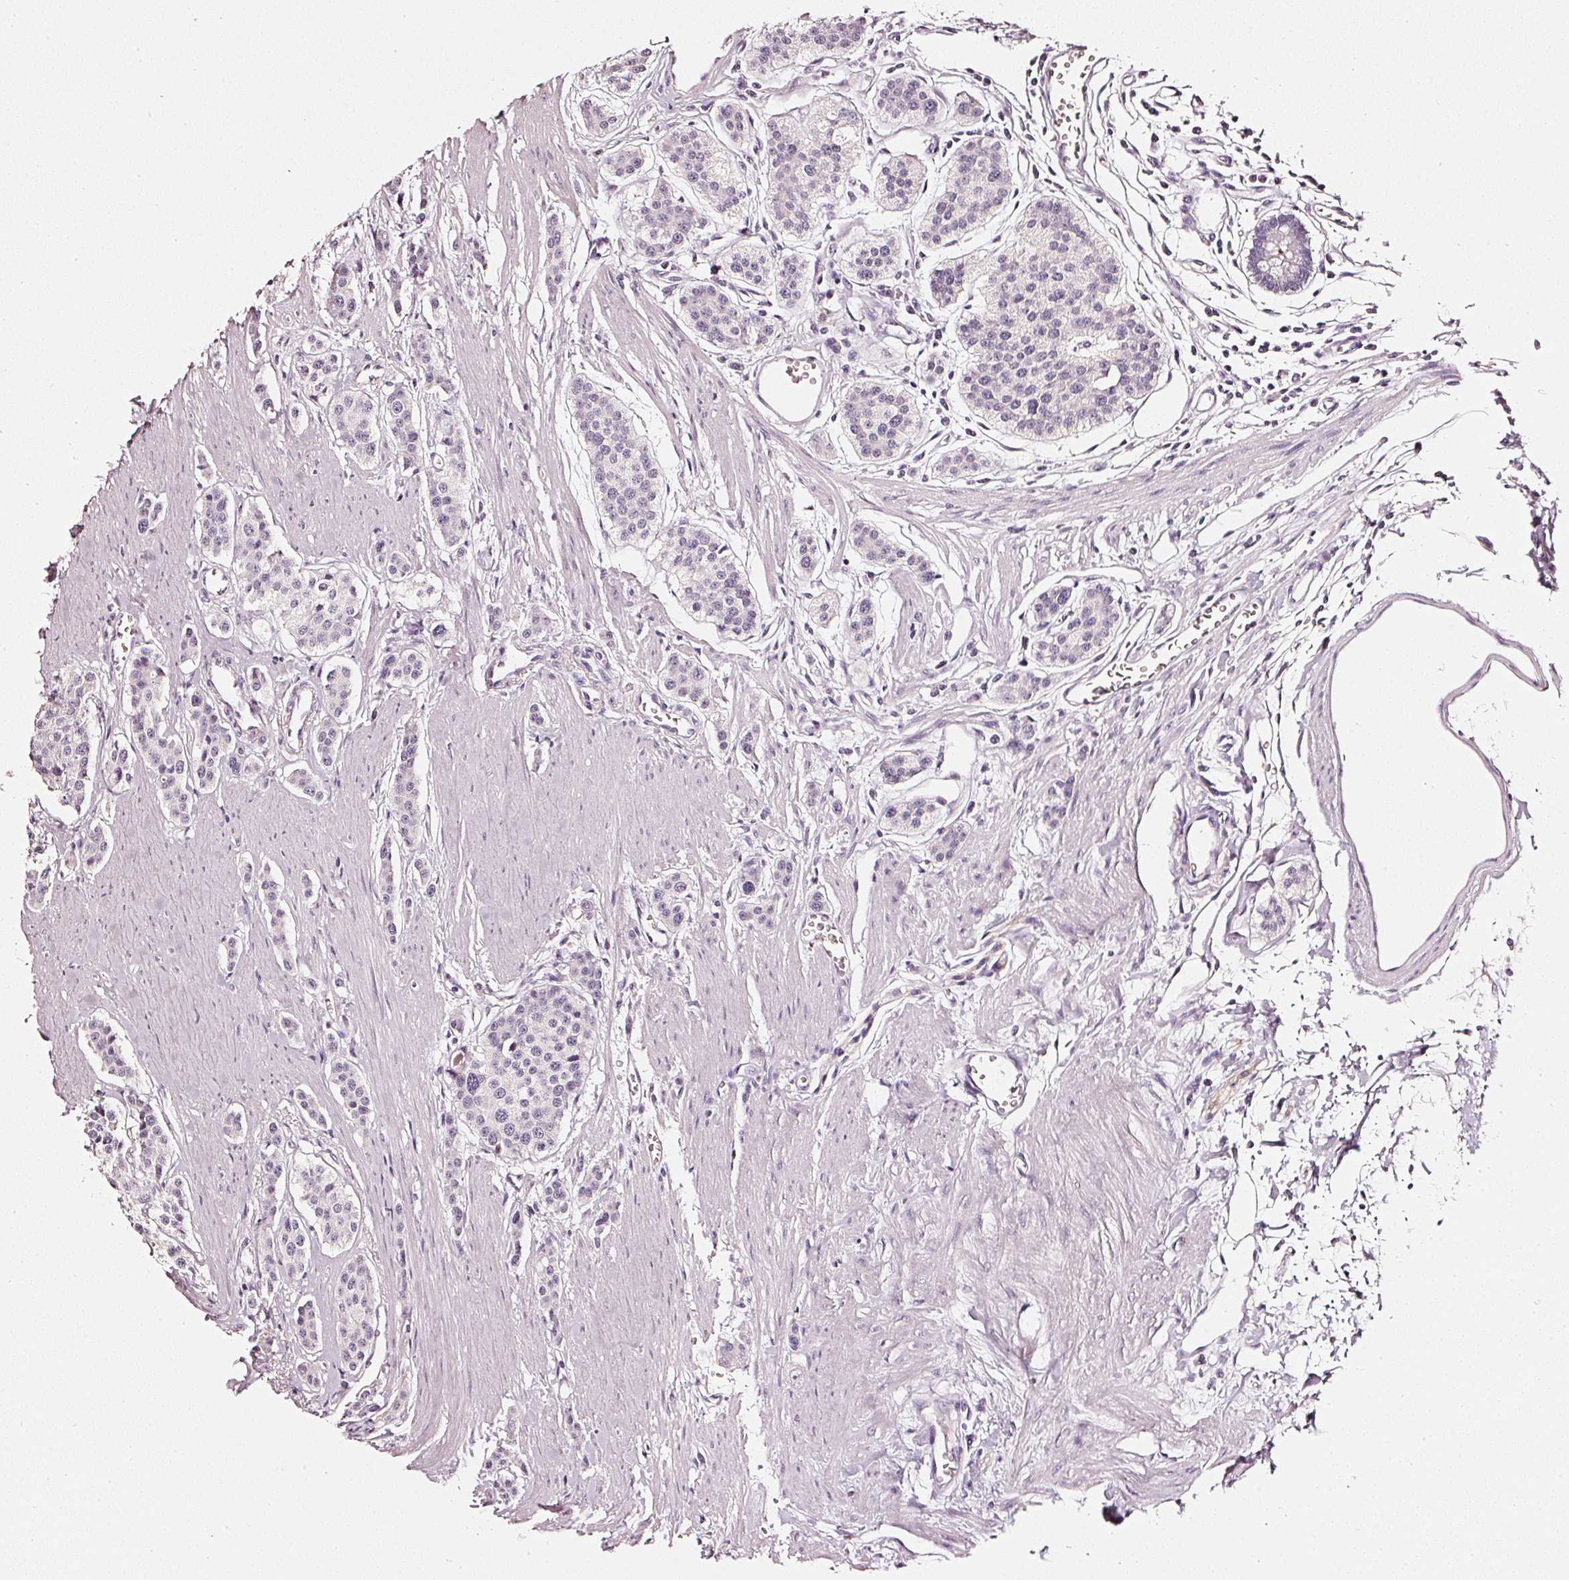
{"staining": {"intensity": "negative", "quantity": "none", "location": "none"}, "tissue": "carcinoid", "cell_type": "Tumor cells", "image_type": "cancer", "snomed": [{"axis": "morphology", "description": "Carcinoid, malignant, NOS"}, {"axis": "topography", "description": "Small intestine"}], "caption": "Tumor cells are negative for brown protein staining in carcinoid.", "gene": "CNP", "patient": {"sex": "male", "age": 60}}